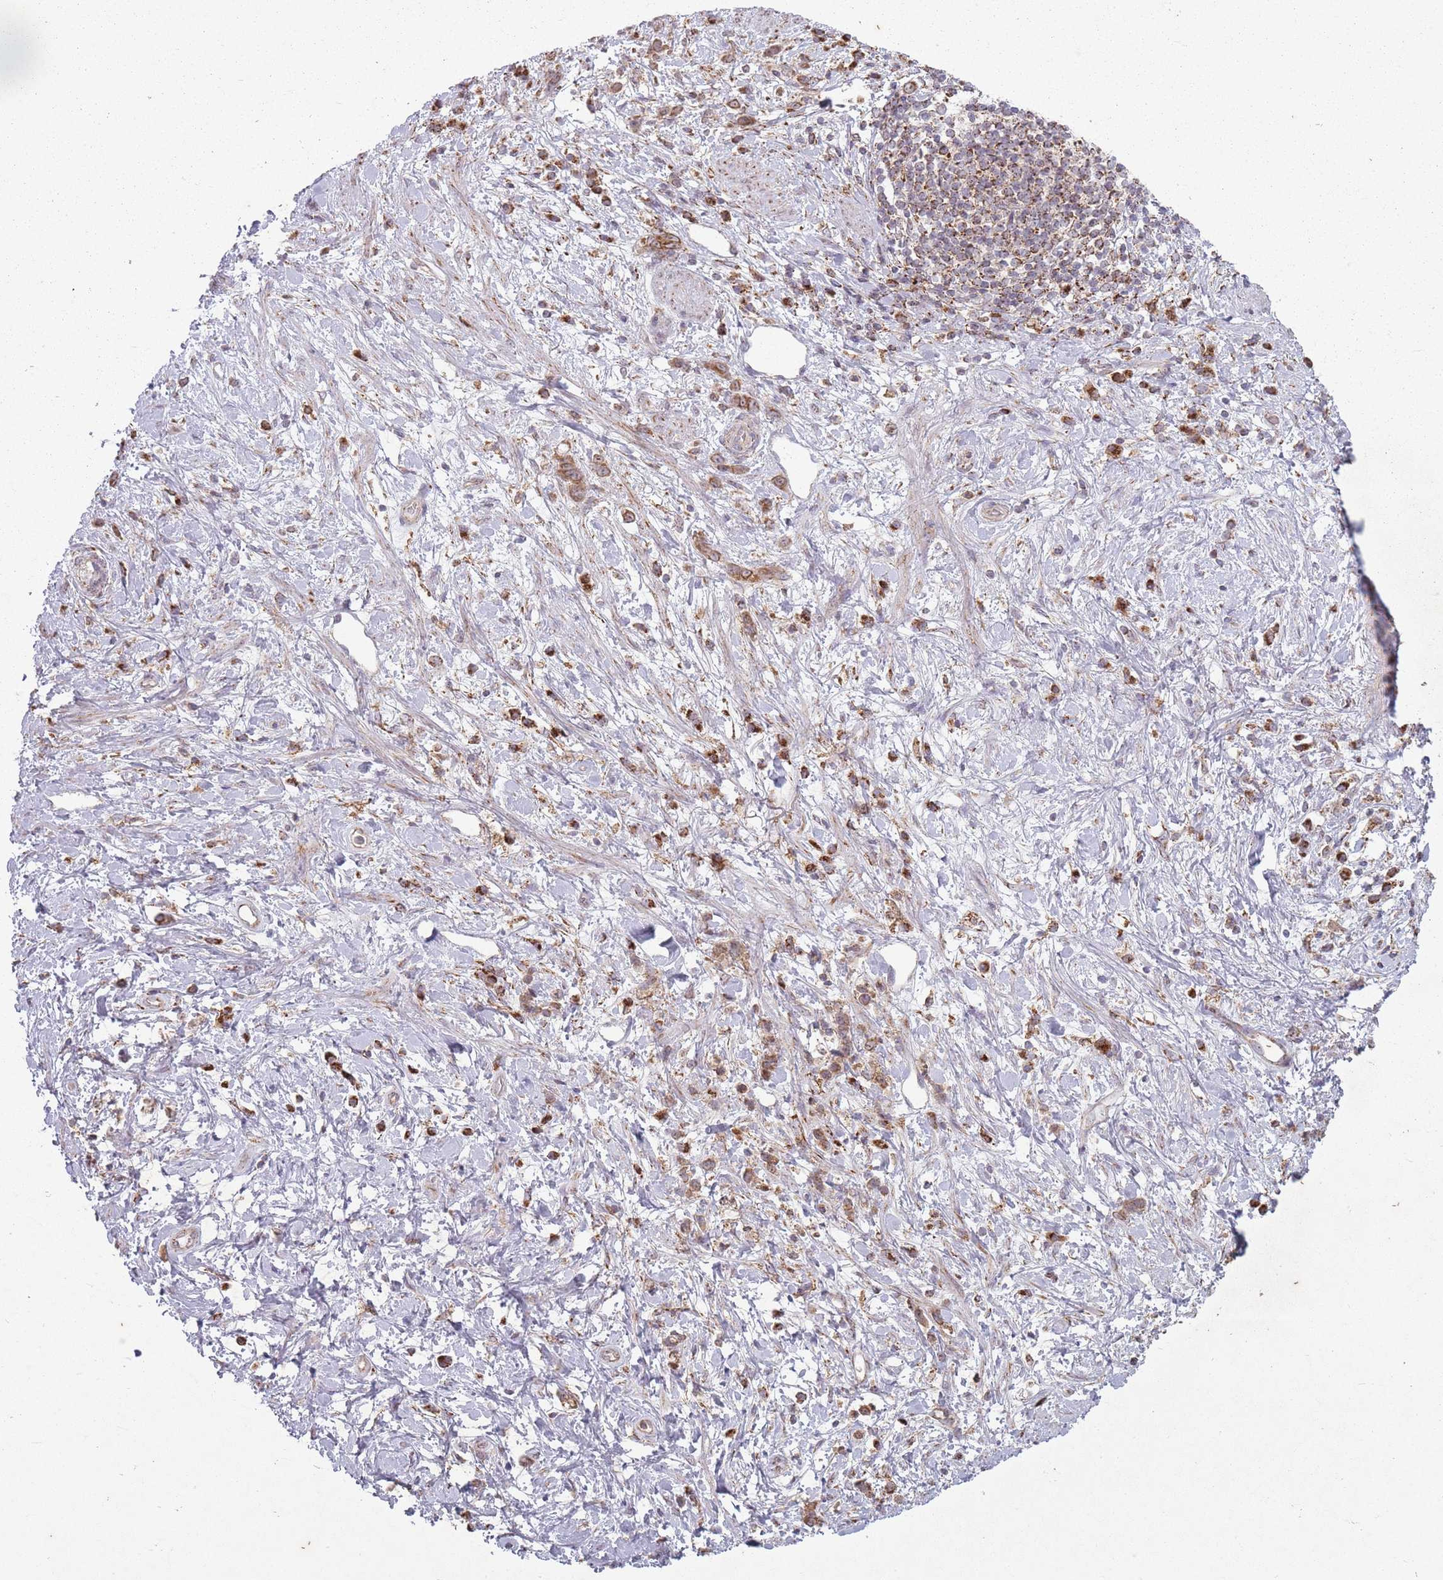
{"staining": {"intensity": "moderate", "quantity": ">75%", "location": "cytoplasmic/membranous"}, "tissue": "stomach cancer", "cell_type": "Tumor cells", "image_type": "cancer", "snomed": [{"axis": "morphology", "description": "Adenocarcinoma, NOS"}, {"axis": "topography", "description": "Stomach"}], "caption": "The histopathology image displays staining of stomach cancer (adenocarcinoma), revealing moderate cytoplasmic/membranous protein expression (brown color) within tumor cells.", "gene": "OR10Q1", "patient": {"sex": "female", "age": 60}}